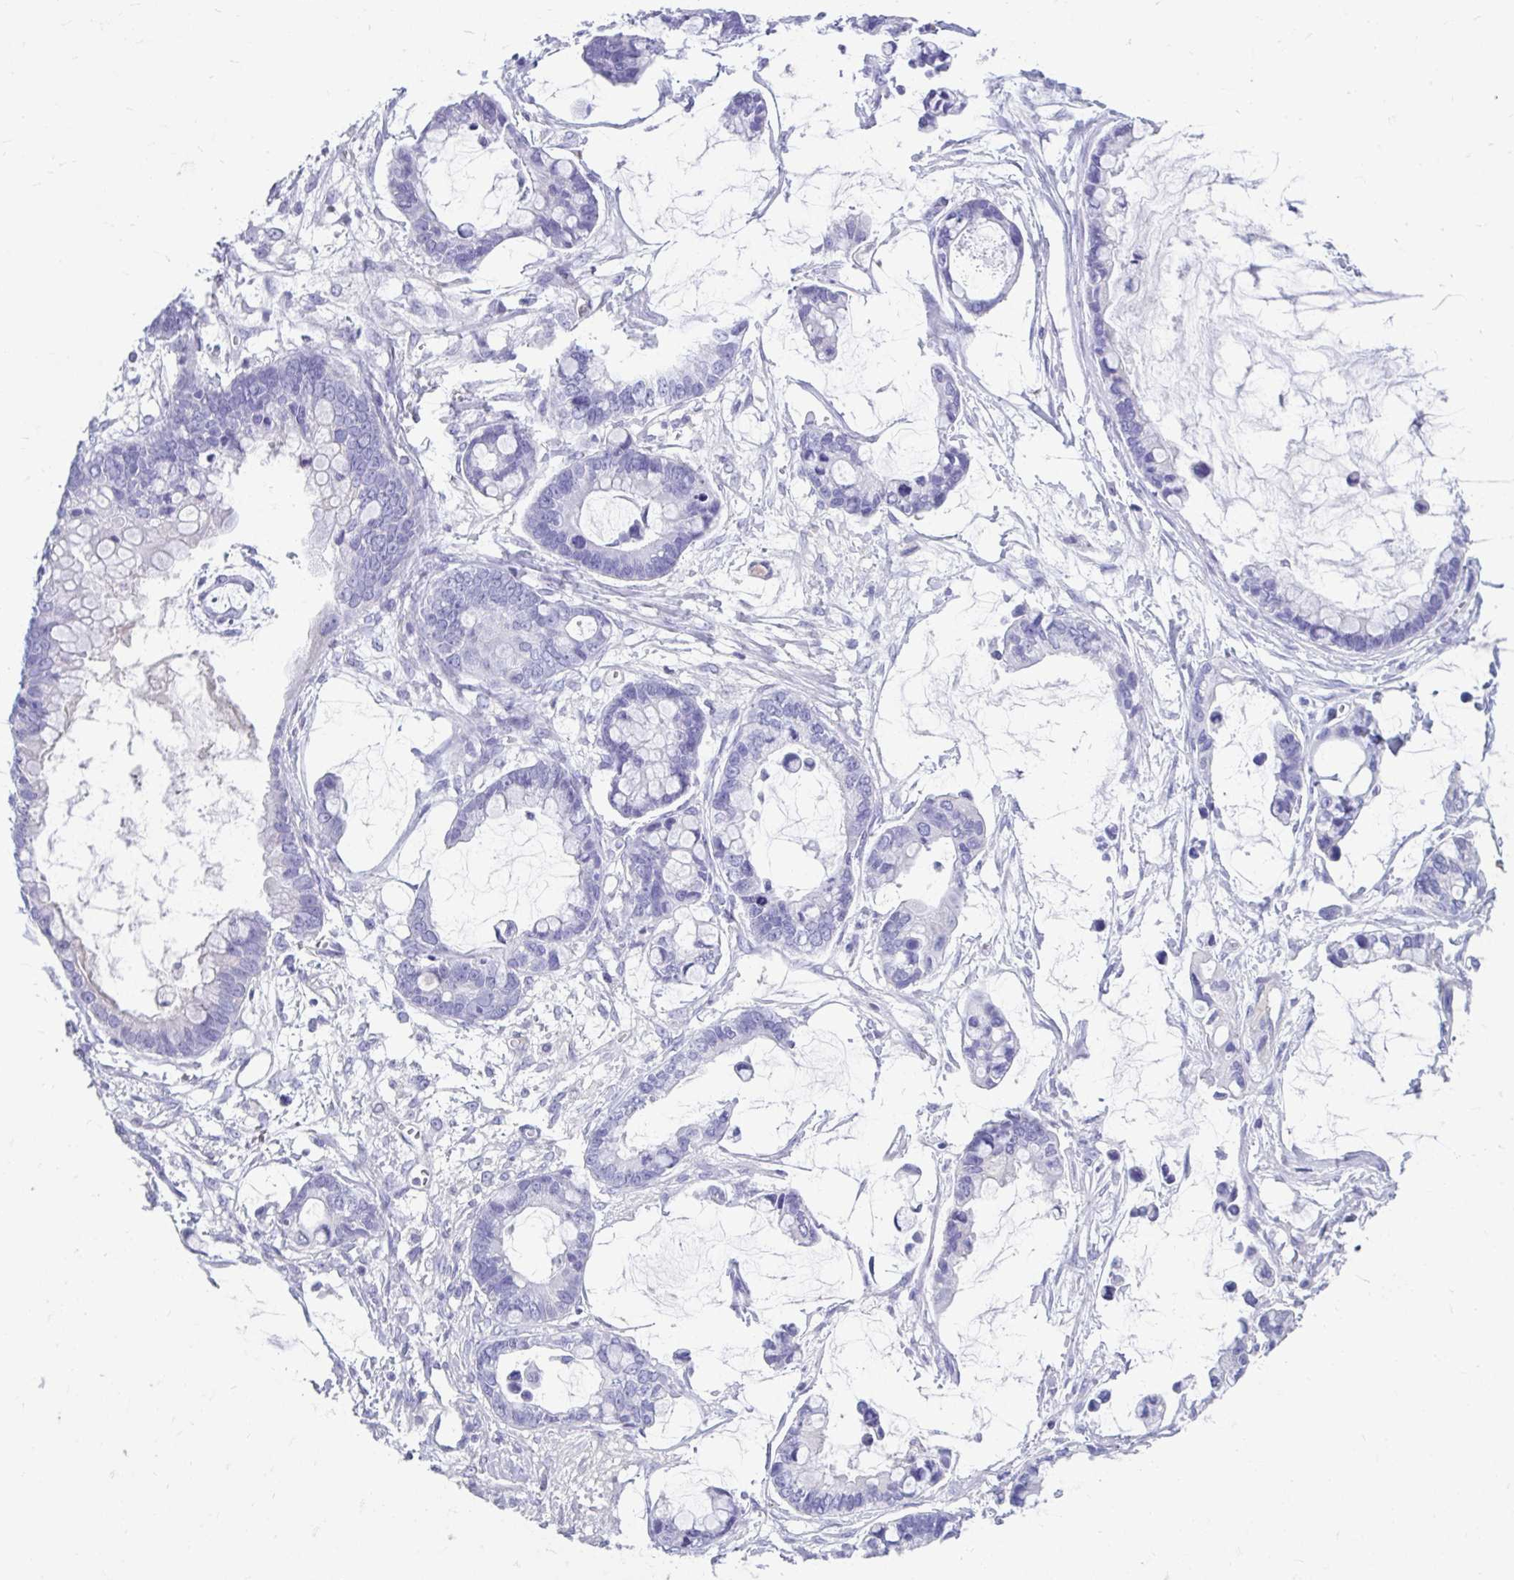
{"staining": {"intensity": "negative", "quantity": "none", "location": "none"}, "tissue": "ovarian cancer", "cell_type": "Tumor cells", "image_type": "cancer", "snomed": [{"axis": "morphology", "description": "Cystadenocarcinoma, mucinous, NOS"}, {"axis": "topography", "description": "Ovary"}], "caption": "Tumor cells show no significant expression in mucinous cystadenocarcinoma (ovarian).", "gene": "SMIM9", "patient": {"sex": "female", "age": 63}}